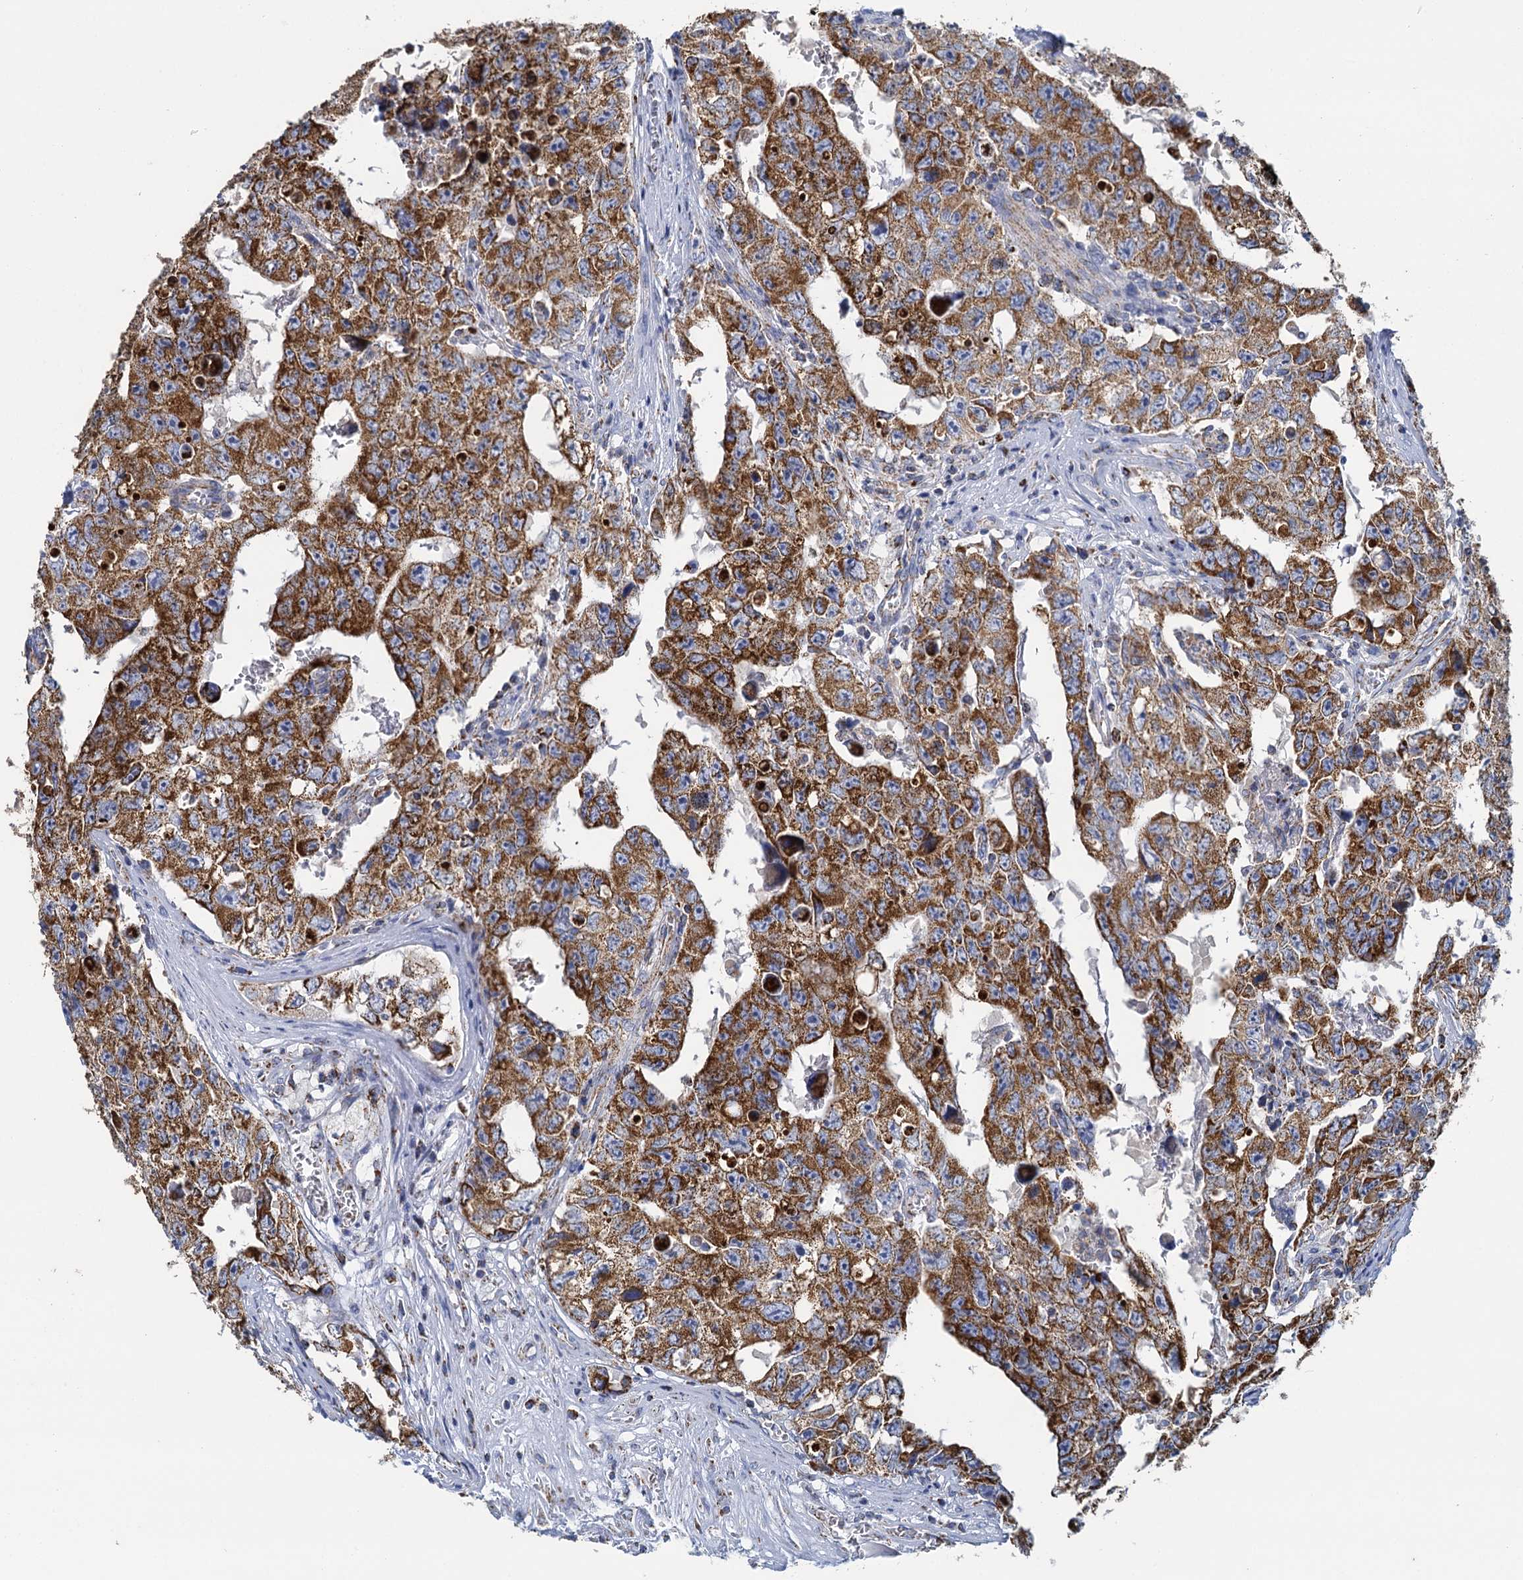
{"staining": {"intensity": "moderate", "quantity": ">75%", "location": "cytoplasmic/membranous"}, "tissue": "testis cancer", "cell_type": "Tumor cells", "image_type": "cancer", "snomed": [{"axis": "morphology", "description": "Carcinoma, Embryonal, NOS"}, {"axis": "topography", "description": "Testis"}], "caption": "Human testis embryonal carcinoma stained for a protein (brown) demonstrates moderate cytoplasmic/membranous positive expression in about >75% of tumor cells.", "gene": "CCP110", "patient": {"sex": "male", "age": 17}}